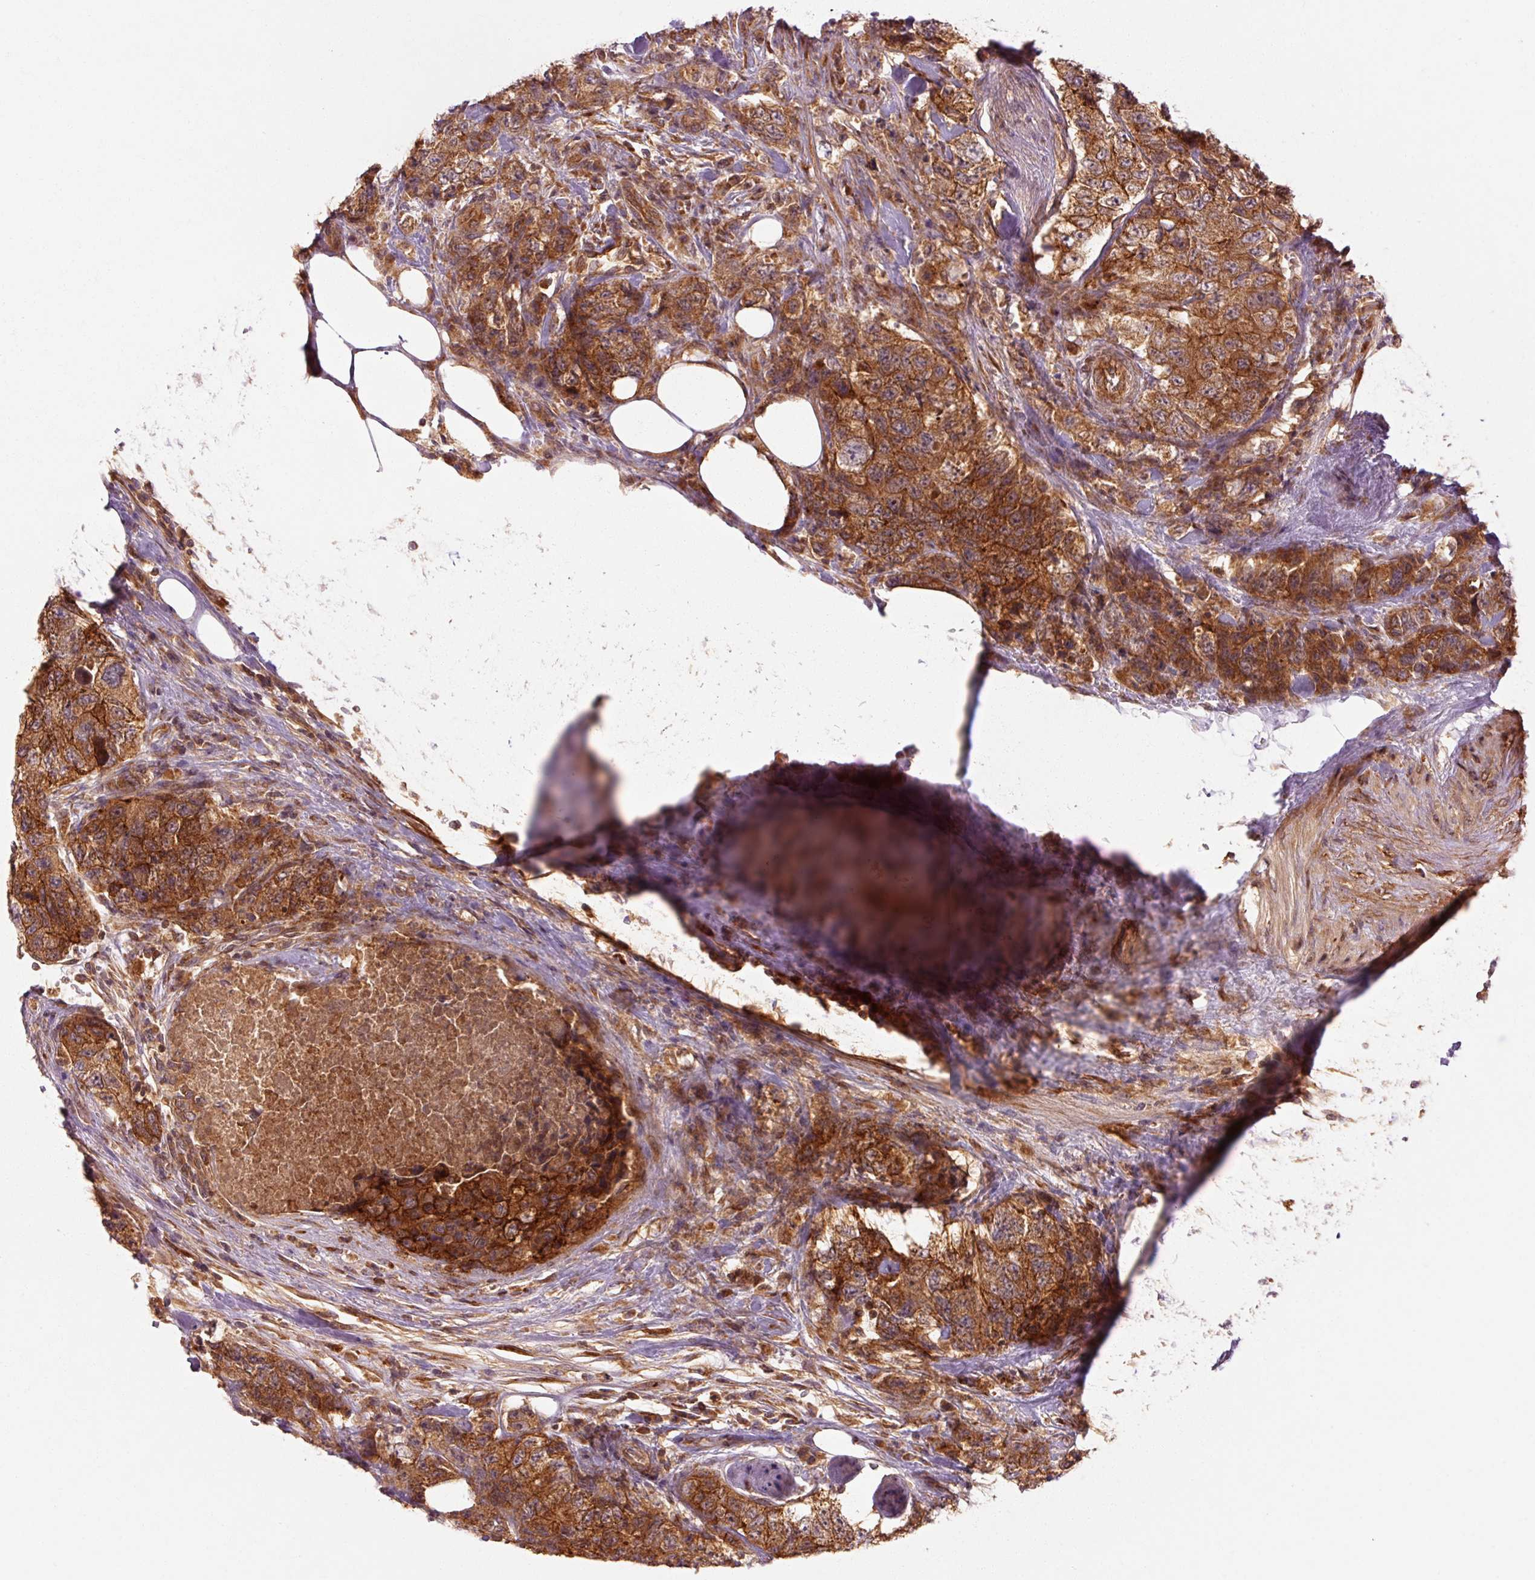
{"staining": {"intensity": "moderate", "quantity": ">75%", "location": "cytoplasmic/membranous"}, "tissue": "urothelial cancer", "cell_type": "Tumor cells", "image_type": "cancer", "snomed": [{"axis": "morphology", "description": "Urothelial carcinoma, High grade"}, {"axis": "topography", "description": "Urinary bladder"}], "caption": "Moderate cytoplasmic/membranous expression for a protein is appreciated in about >75% of tumor cells of urothelial carcinoma (high-grade) using IHC.", "gene": "CTNNA1", "patient": {"sex": "female", "age": 78}}